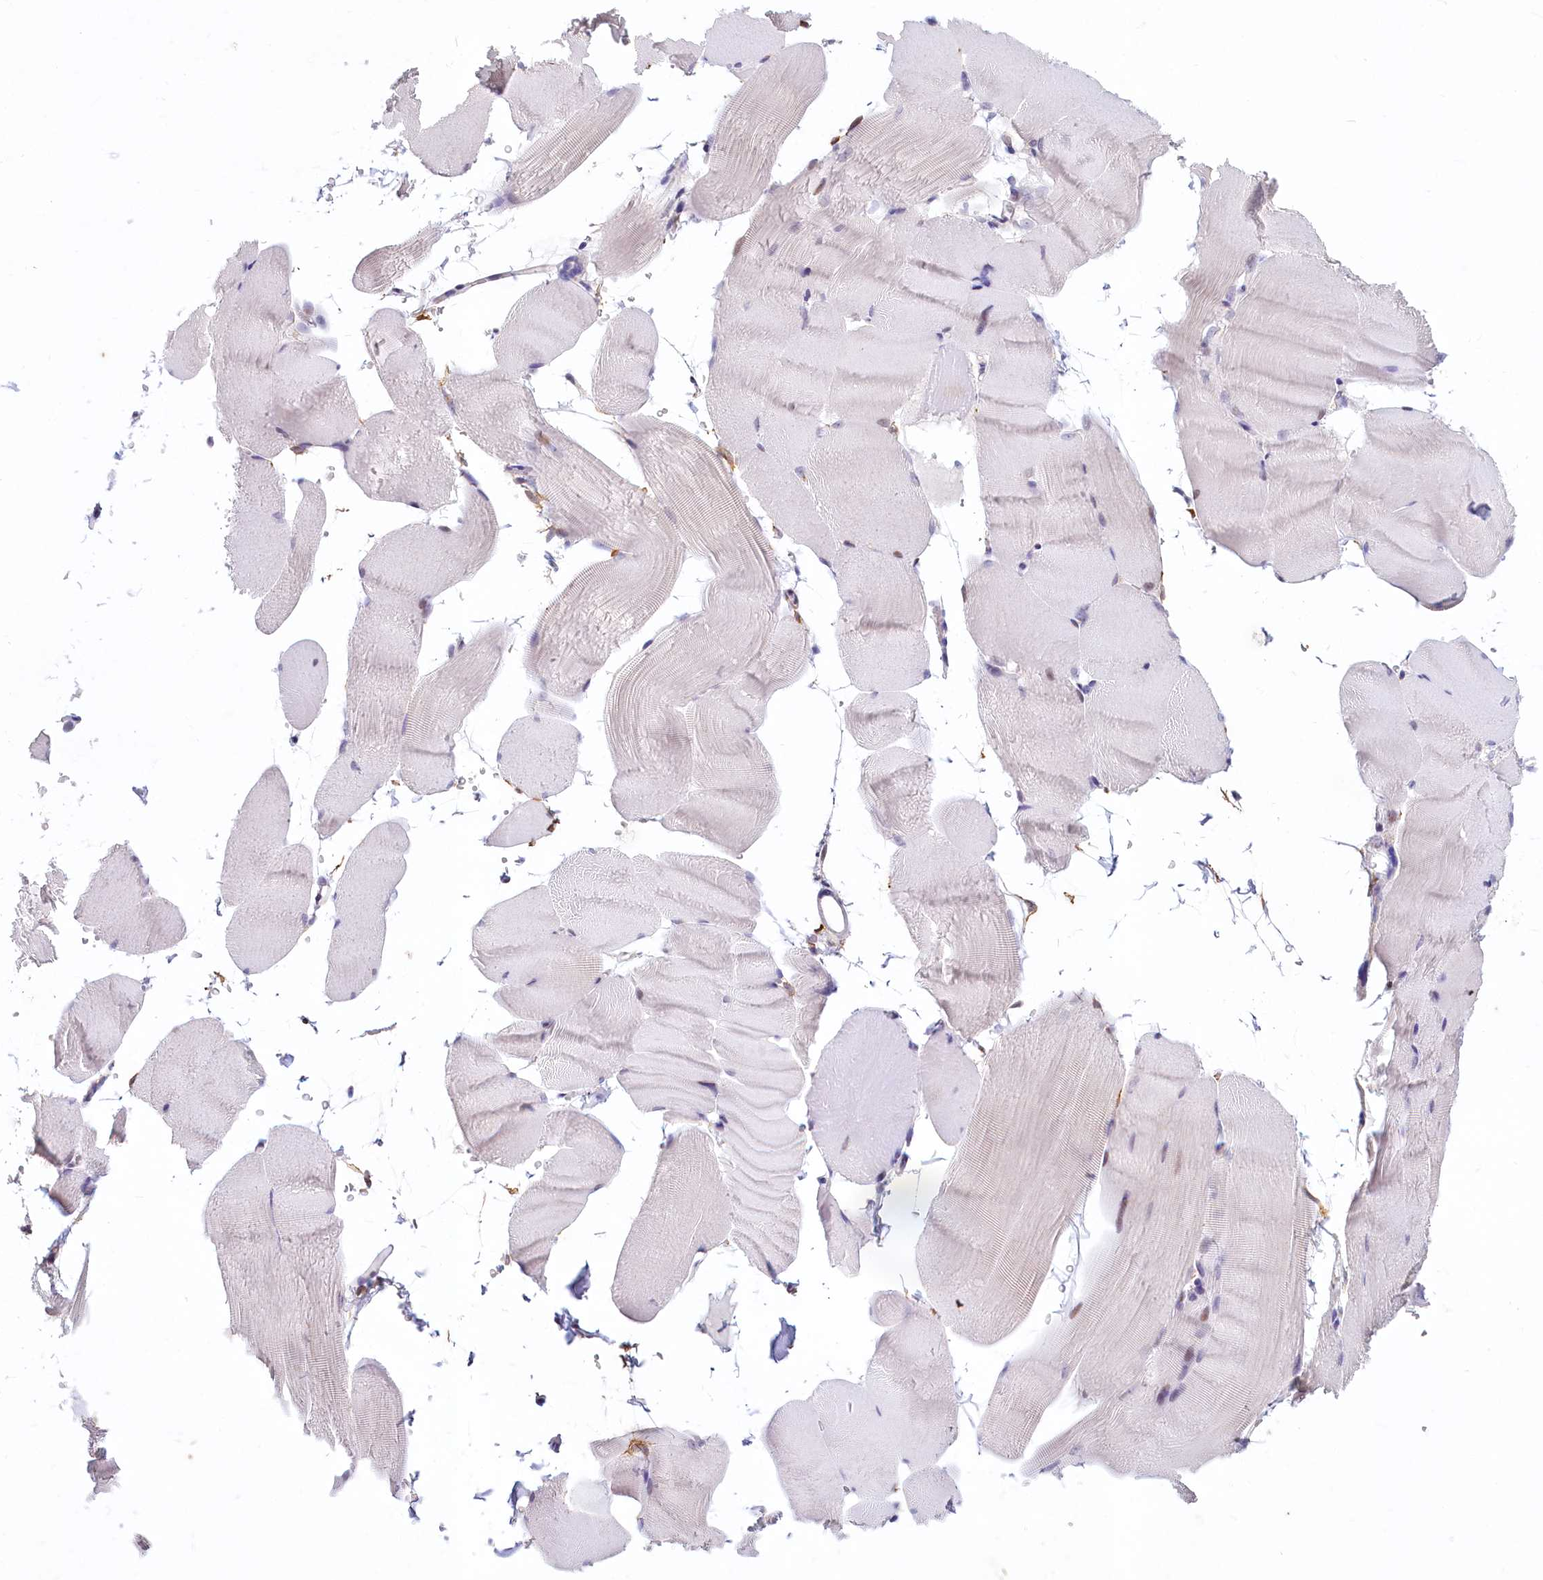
{"staining": {"intensity": "negative", "quantity": "none", "location": "none"}, "tissue": "skeletal muscle", "cell_type": "Myocytes", "image_type": "normal", "snomed": [{"axis": "morphology", "description": "Normal tissue, NOS"}, {"axis": "topography", "description": "Skeletal muscle"}, {"axis": "topography", "description": "Parathyroid gland"}], "caption": "Myocytes are negative for protein expression in unremarkable human skeletal muscle. (DAB (3,3'-diaminobenzidine) IHC, high magnification).", "gene": "PROCR", "patient": {"sex": "female", "age": 37}}